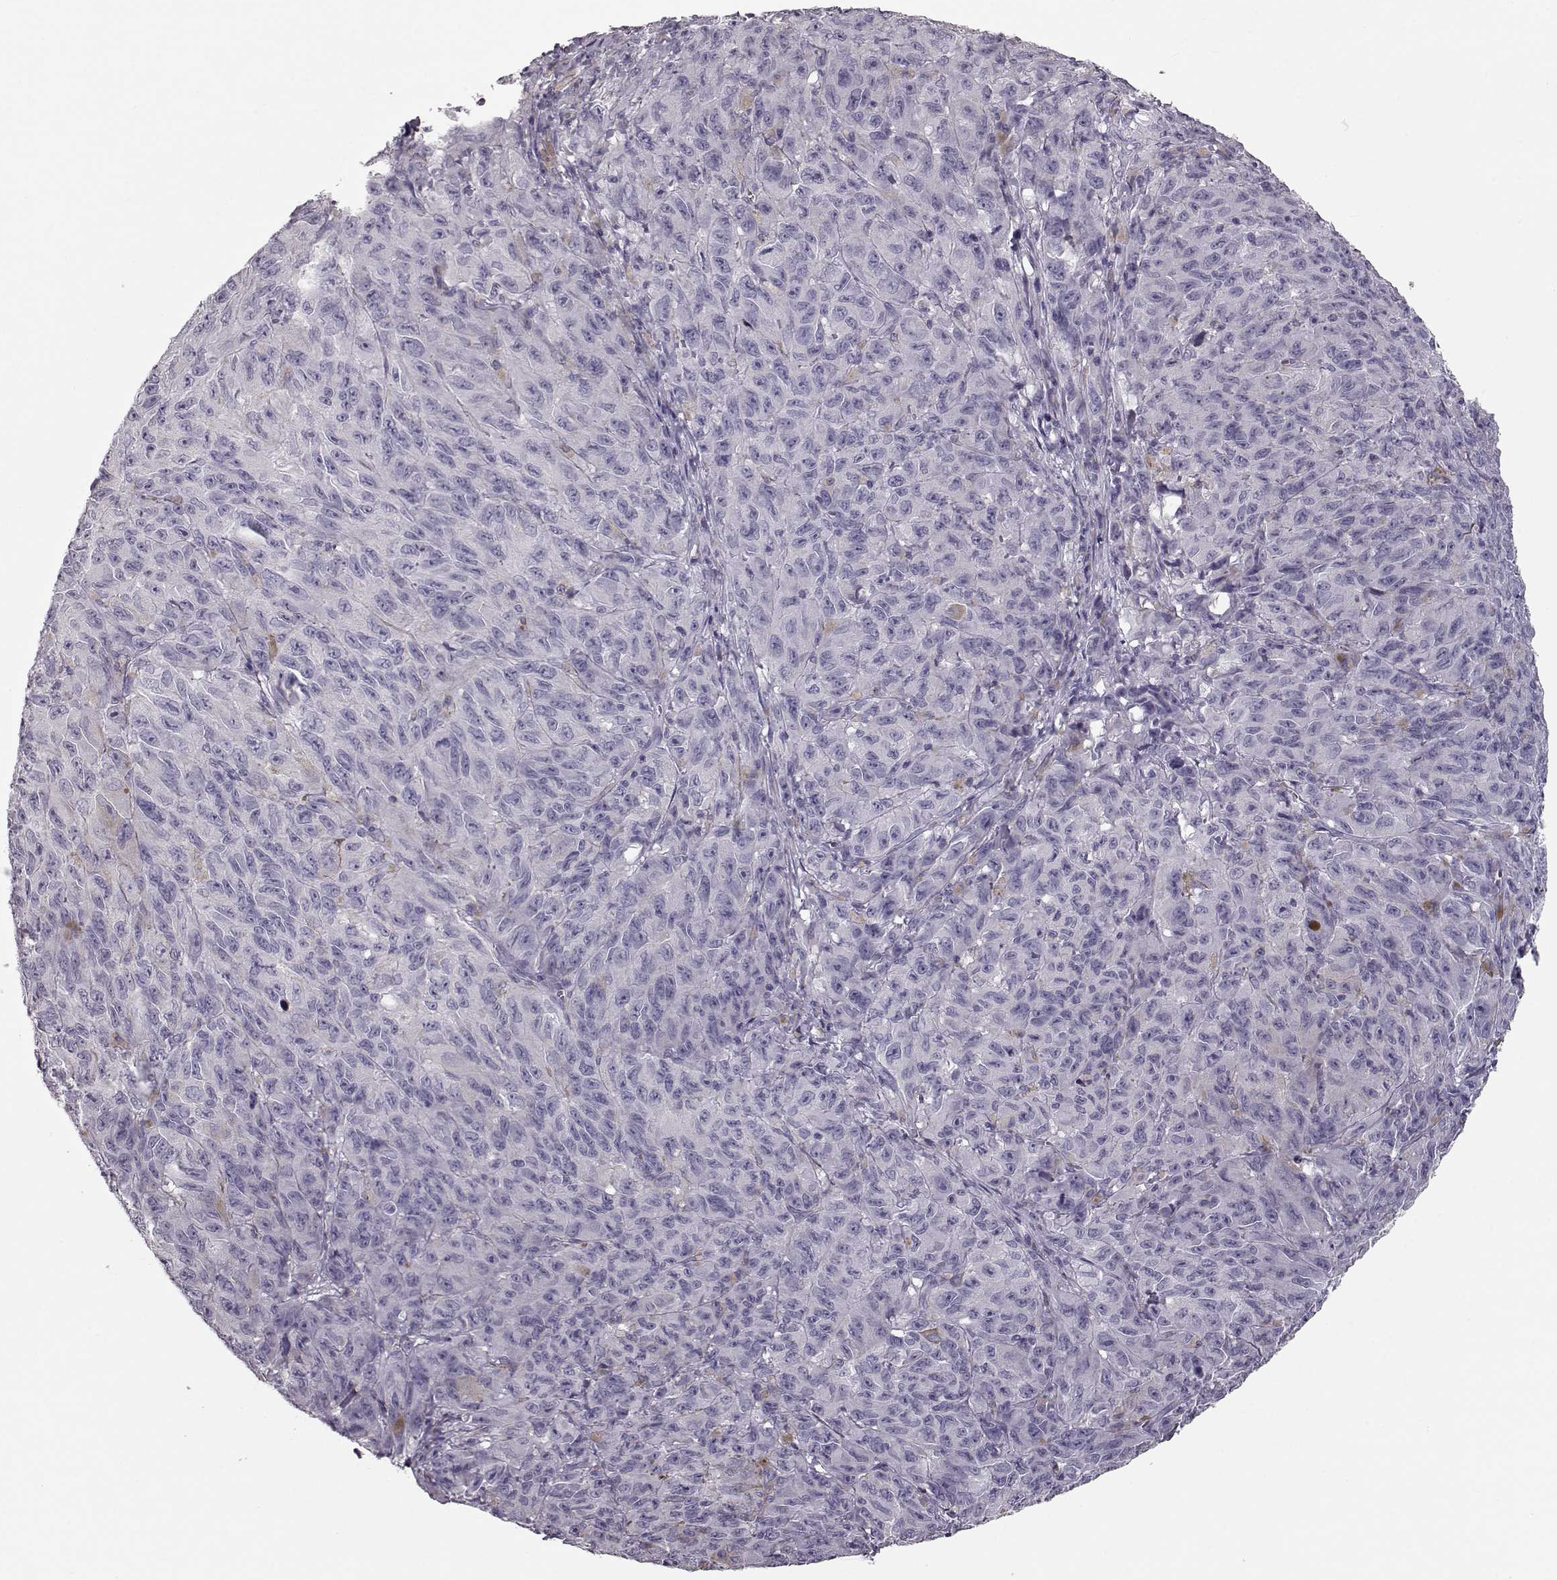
{"staining": {"intensity": "negative", "quantity": "none", "location": "none"}, "tissue": "melanoma", "cell_type": "Tumor cells", "image_type": "cancer", "snomed": [{"axis": "morphology", "description": "Malignant melanoma, NOS"}, {"axis": "topography", "description": "Vulva, labia, clitoris and Bartholin´s gland, NO"}], "caption": "Tumor cells are negative for brown protein staining in malignant melanoma.", "gene": "CCL19", "patient": {"sex": "female", "age": 75}}